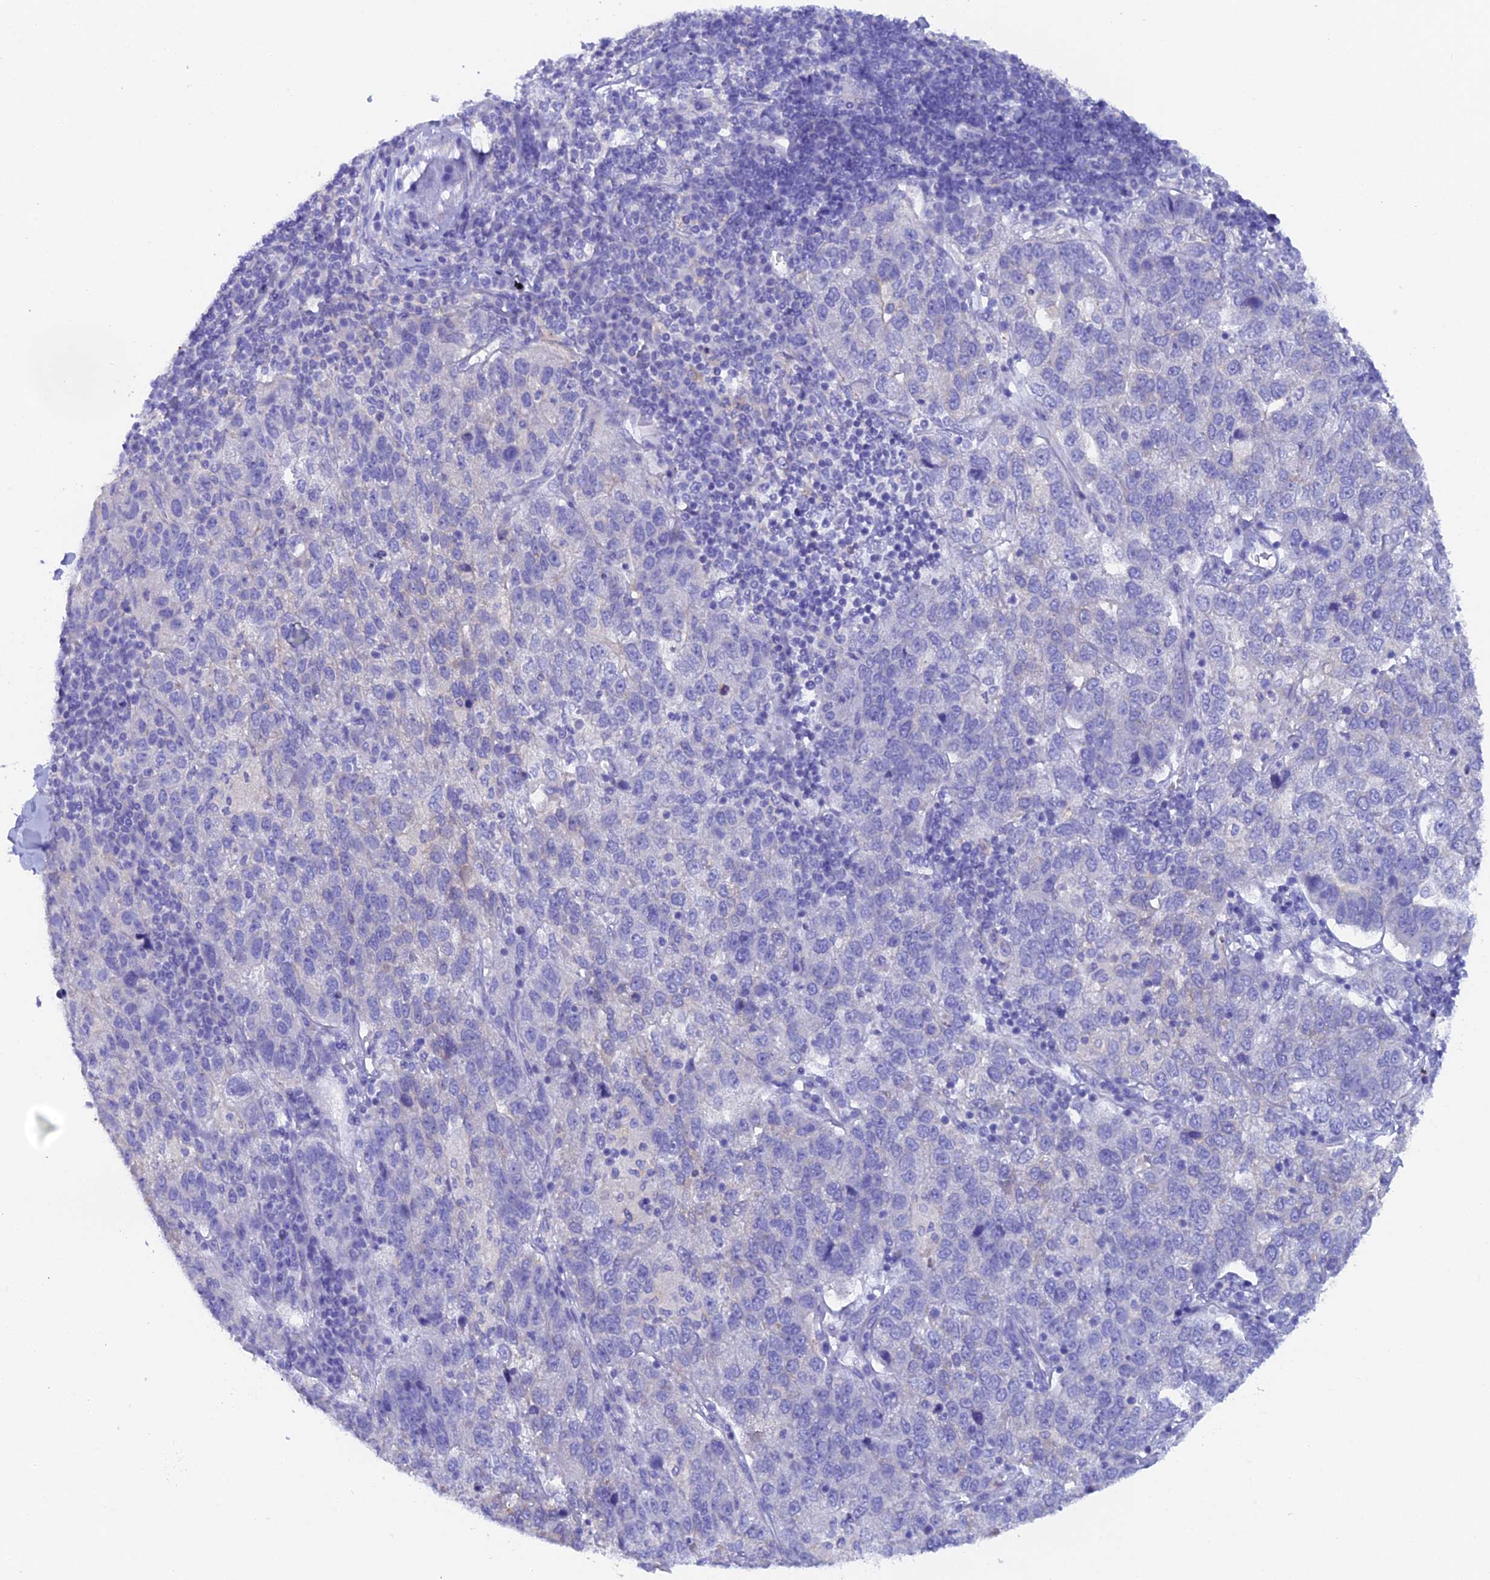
{"staining": {"intensity": "negative", "quantity": "none", "location": "none"}, "tissue": "pancreatic cancer", "cell_type": "Tumor cells", "image_type": "cancer", "snomed": [{"axis": "morphology", "description": "Adenocarcinoma, NOS"}, {"axis": "topography", "description": "Pancreas"}], "caption": "Immunohistochemistry micrograph of human adenocarcinoma (pancreatic) stained for a protein (brown), which displays no expression in tumor cells.", "gene": "FZR1", "patient": {"sex": "female", "age": 61}}